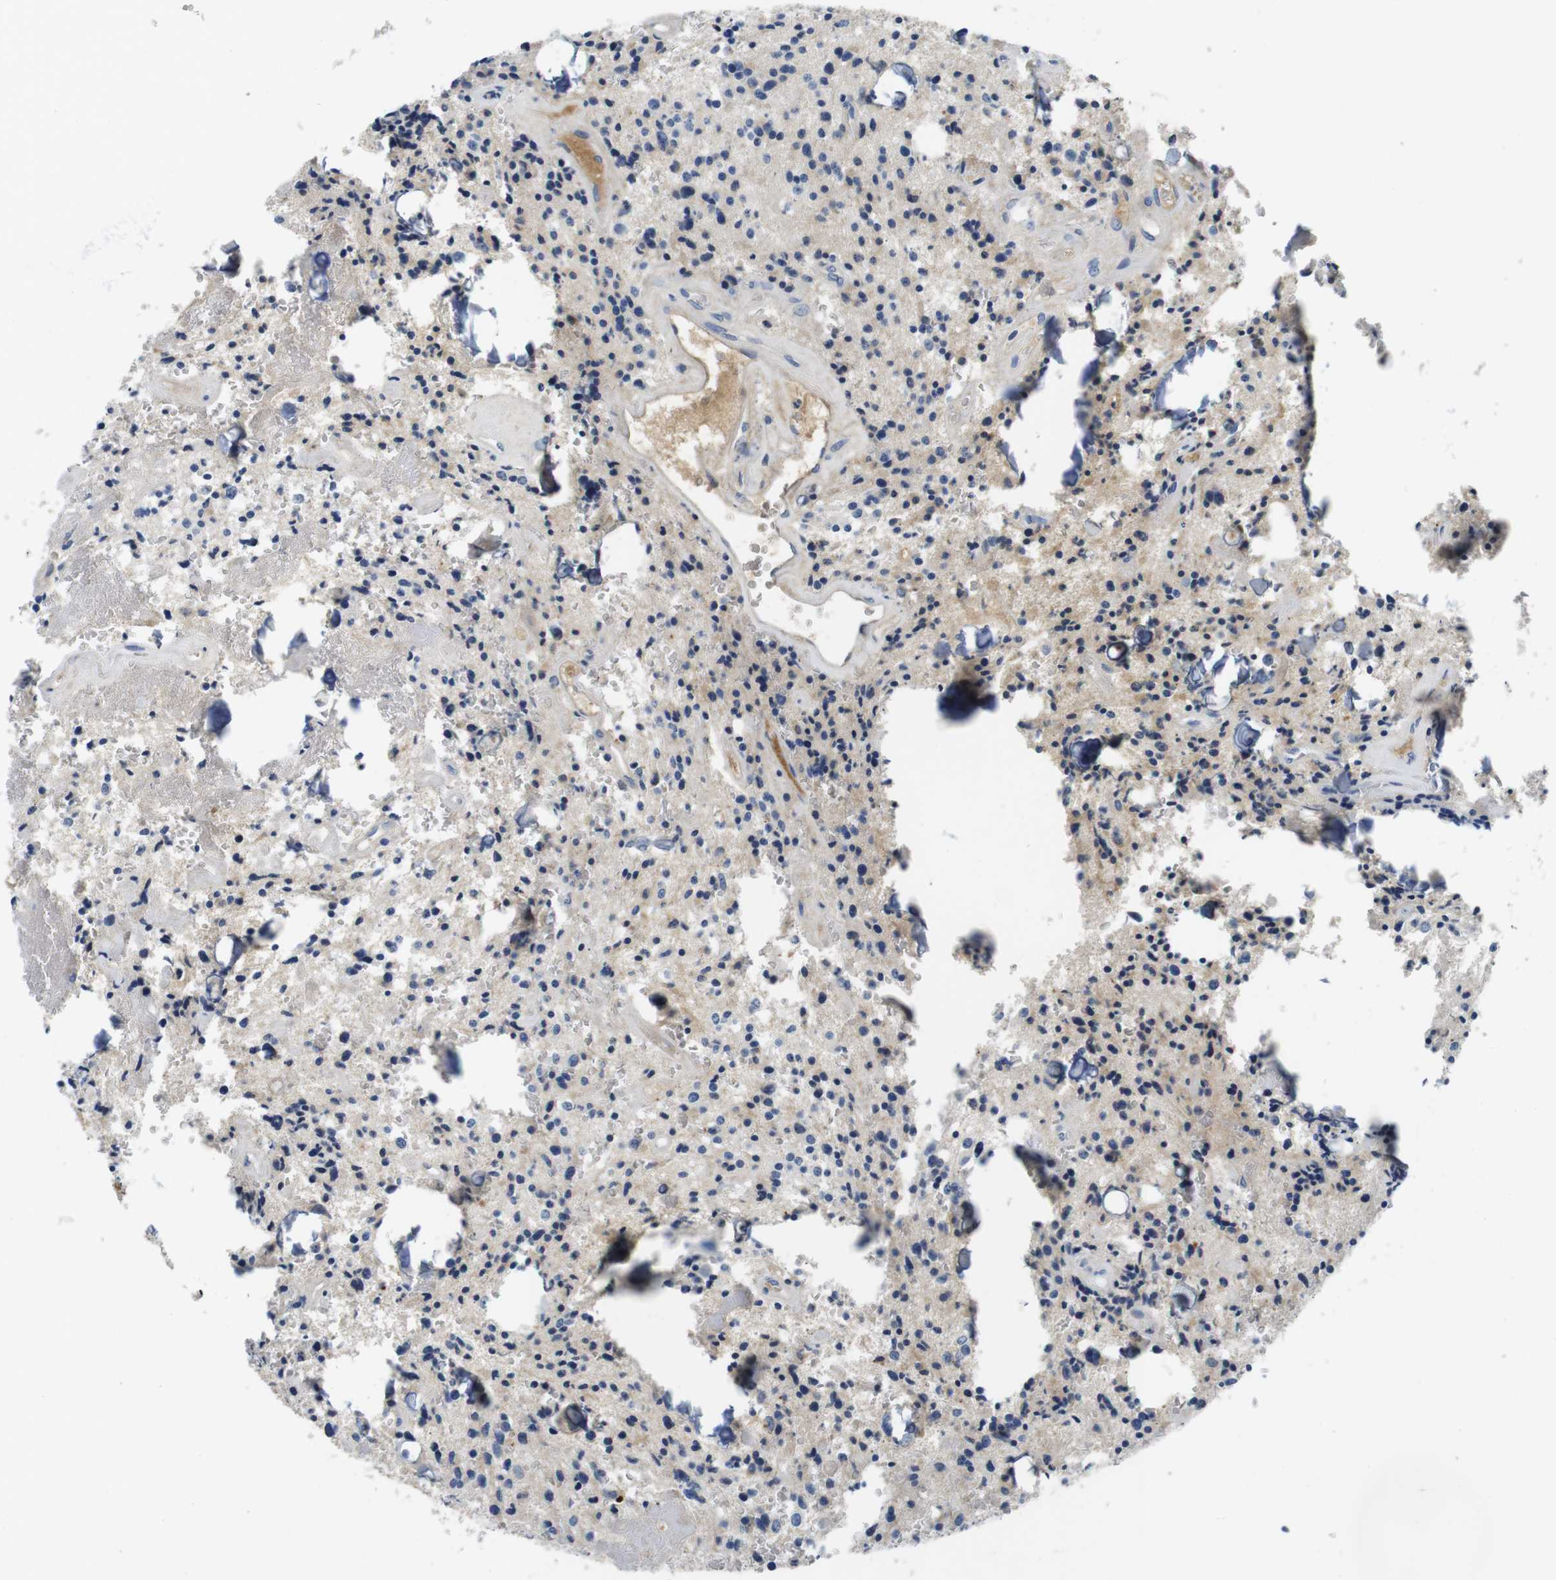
{"staining": {"intensity": "negative", "quantity": "none", "location": "none"}, "tissue": "glioma", "cell_type": "Tumor cells", "image_type": "cancer", "snomed": [{"axis": "morphology", "description": "Glioma, malignant, Low grade"}, {"axis": "topography", "description": "Brain"}], "caption": "The photomicrograph displays no staining of tumor cells in glioma.", "gene": "IGKC", "patient": {"sex": "male", "age": 58}}